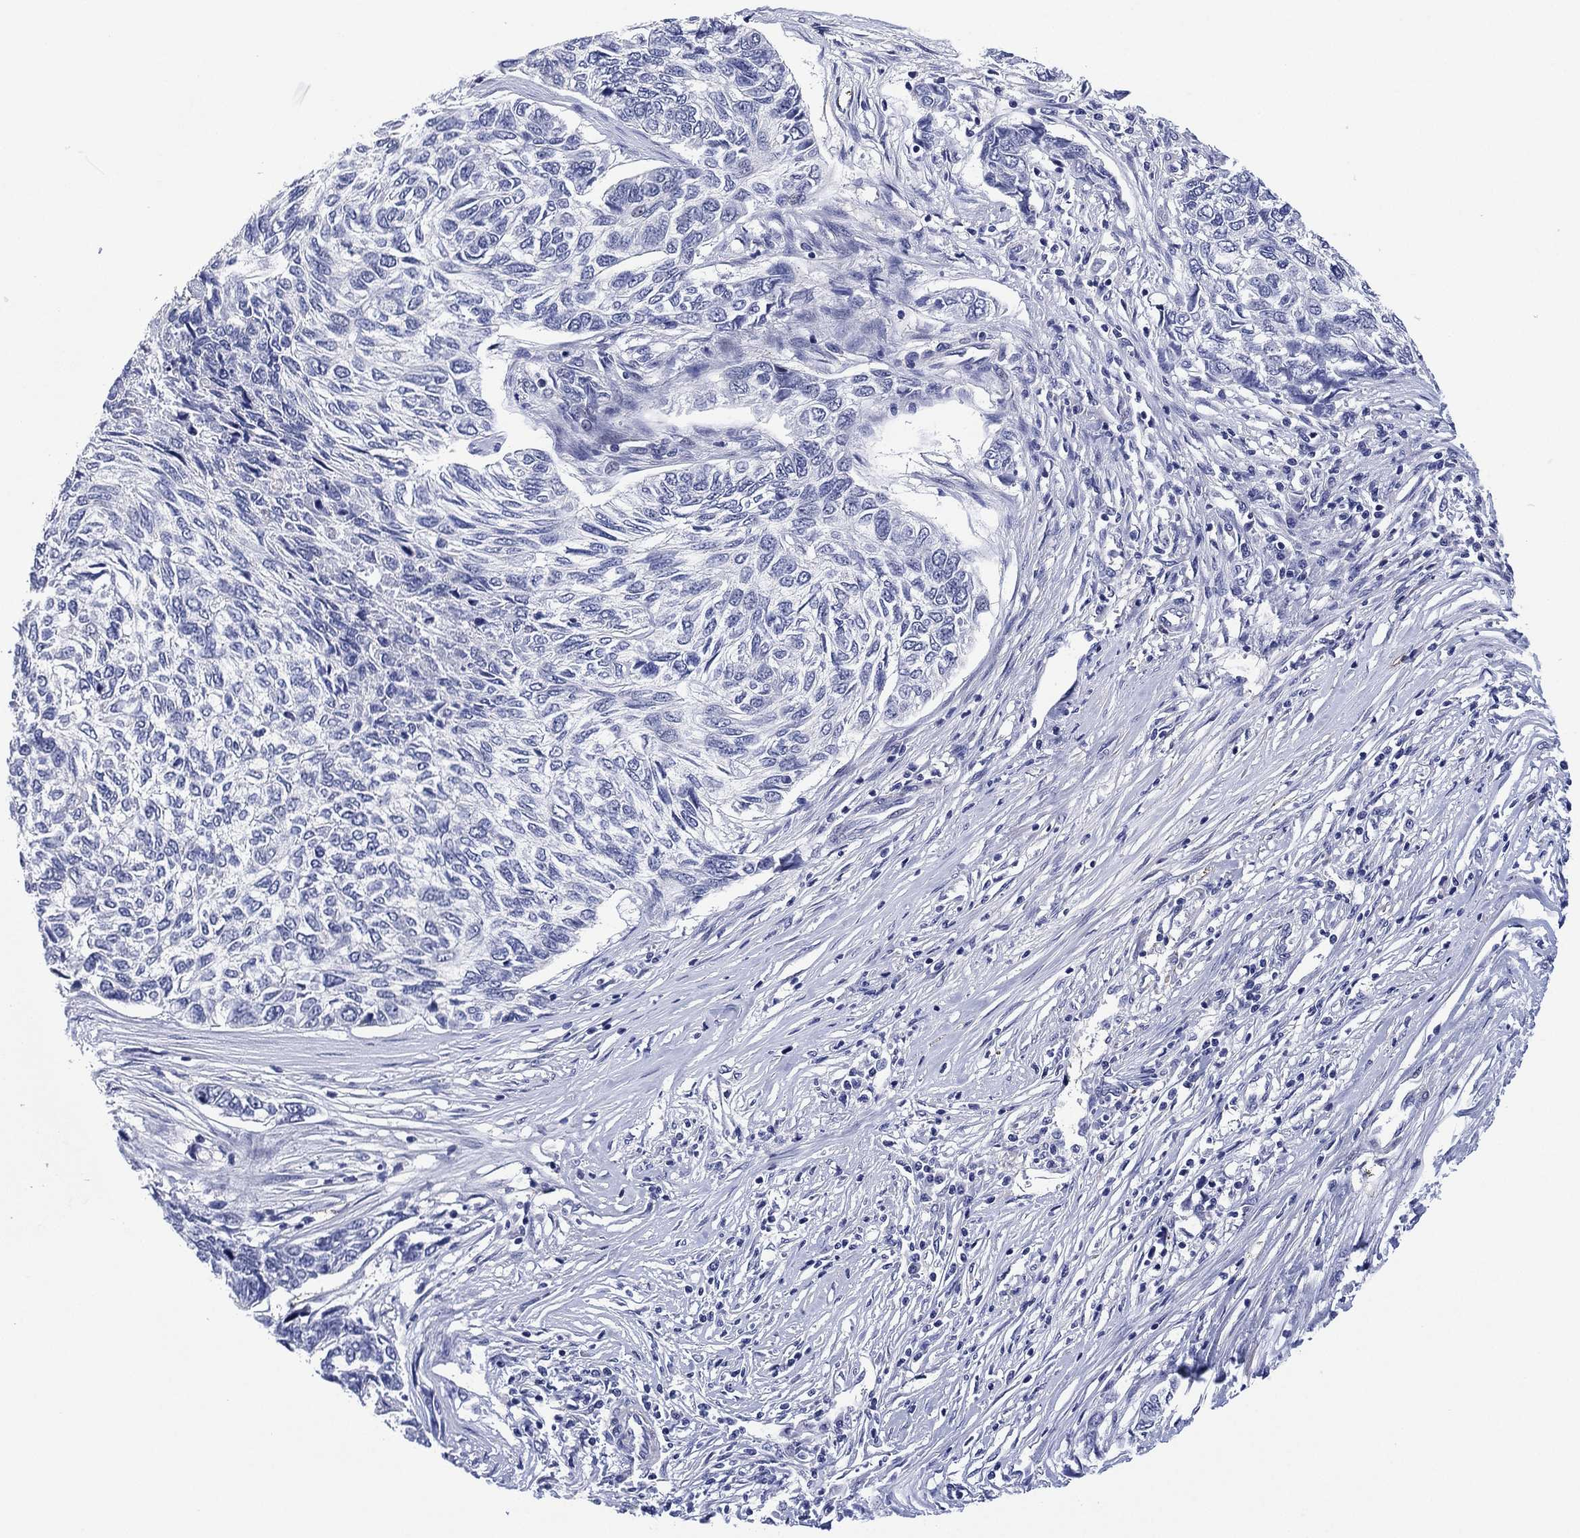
{"staining": {"intensity": "negative", "quantity": "none", "location": "none"}, "tissue": "skin cancer", "cell_type": "Tumor cells", "image_type": "cancer", "snomed": [{"axis": "morphology", "description": "Basal cell carcinoma"}, {"axis": "topography", "description": "Skin"}], "caption": "Immunohistochemistry (IHC) of skin cancer exhibits no expression in tumor cells.", "gene": "CLIP3", "patient": {"sex": "female", "age": 65}}